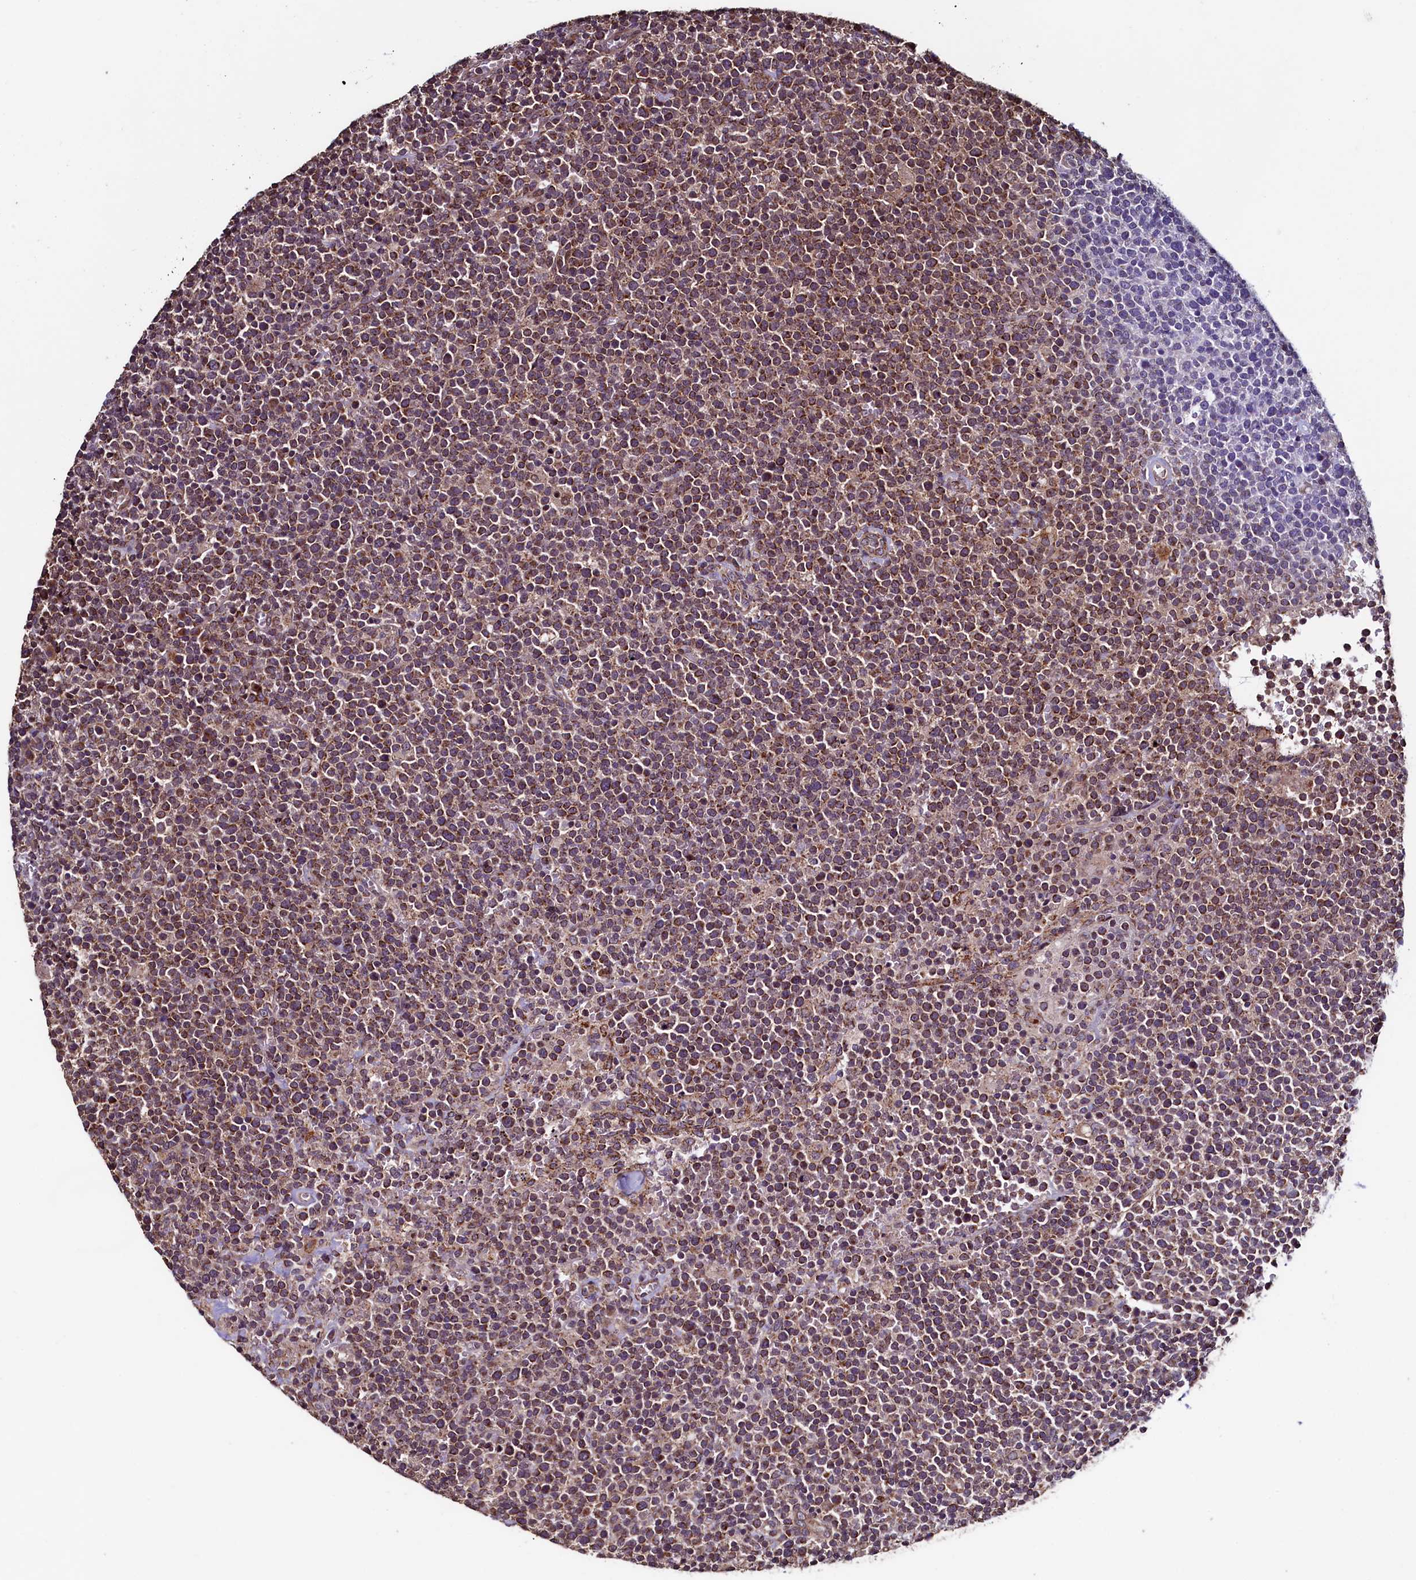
{"staining": {"intensity": "moderate", "quantity": ">75%", "location": "cytoplasmic/membranous"}, "tissue": "lymphoma", "cell_type": "Tumor cells", "image_type": "cancer", "snomed": [{"axis": "morphology", "description": "Malignant lymphoma, non-Hodgkin's type, High grade"}, {"axis": "topography", "description": "Lymph node"}], "caption": "DAB (3,3'-diaminobenzidine) immunohistochemical staining of lymphoma displays moderate cytoplasmic/membranous protein expression in about >75% of tumor cells. (DAB (3,3'-diaminobenzidine) IHC, brown staining for protein, blue staining for nuclei).", "gene": "RBFA", "patient": {"sex": "male", "age": 61}}